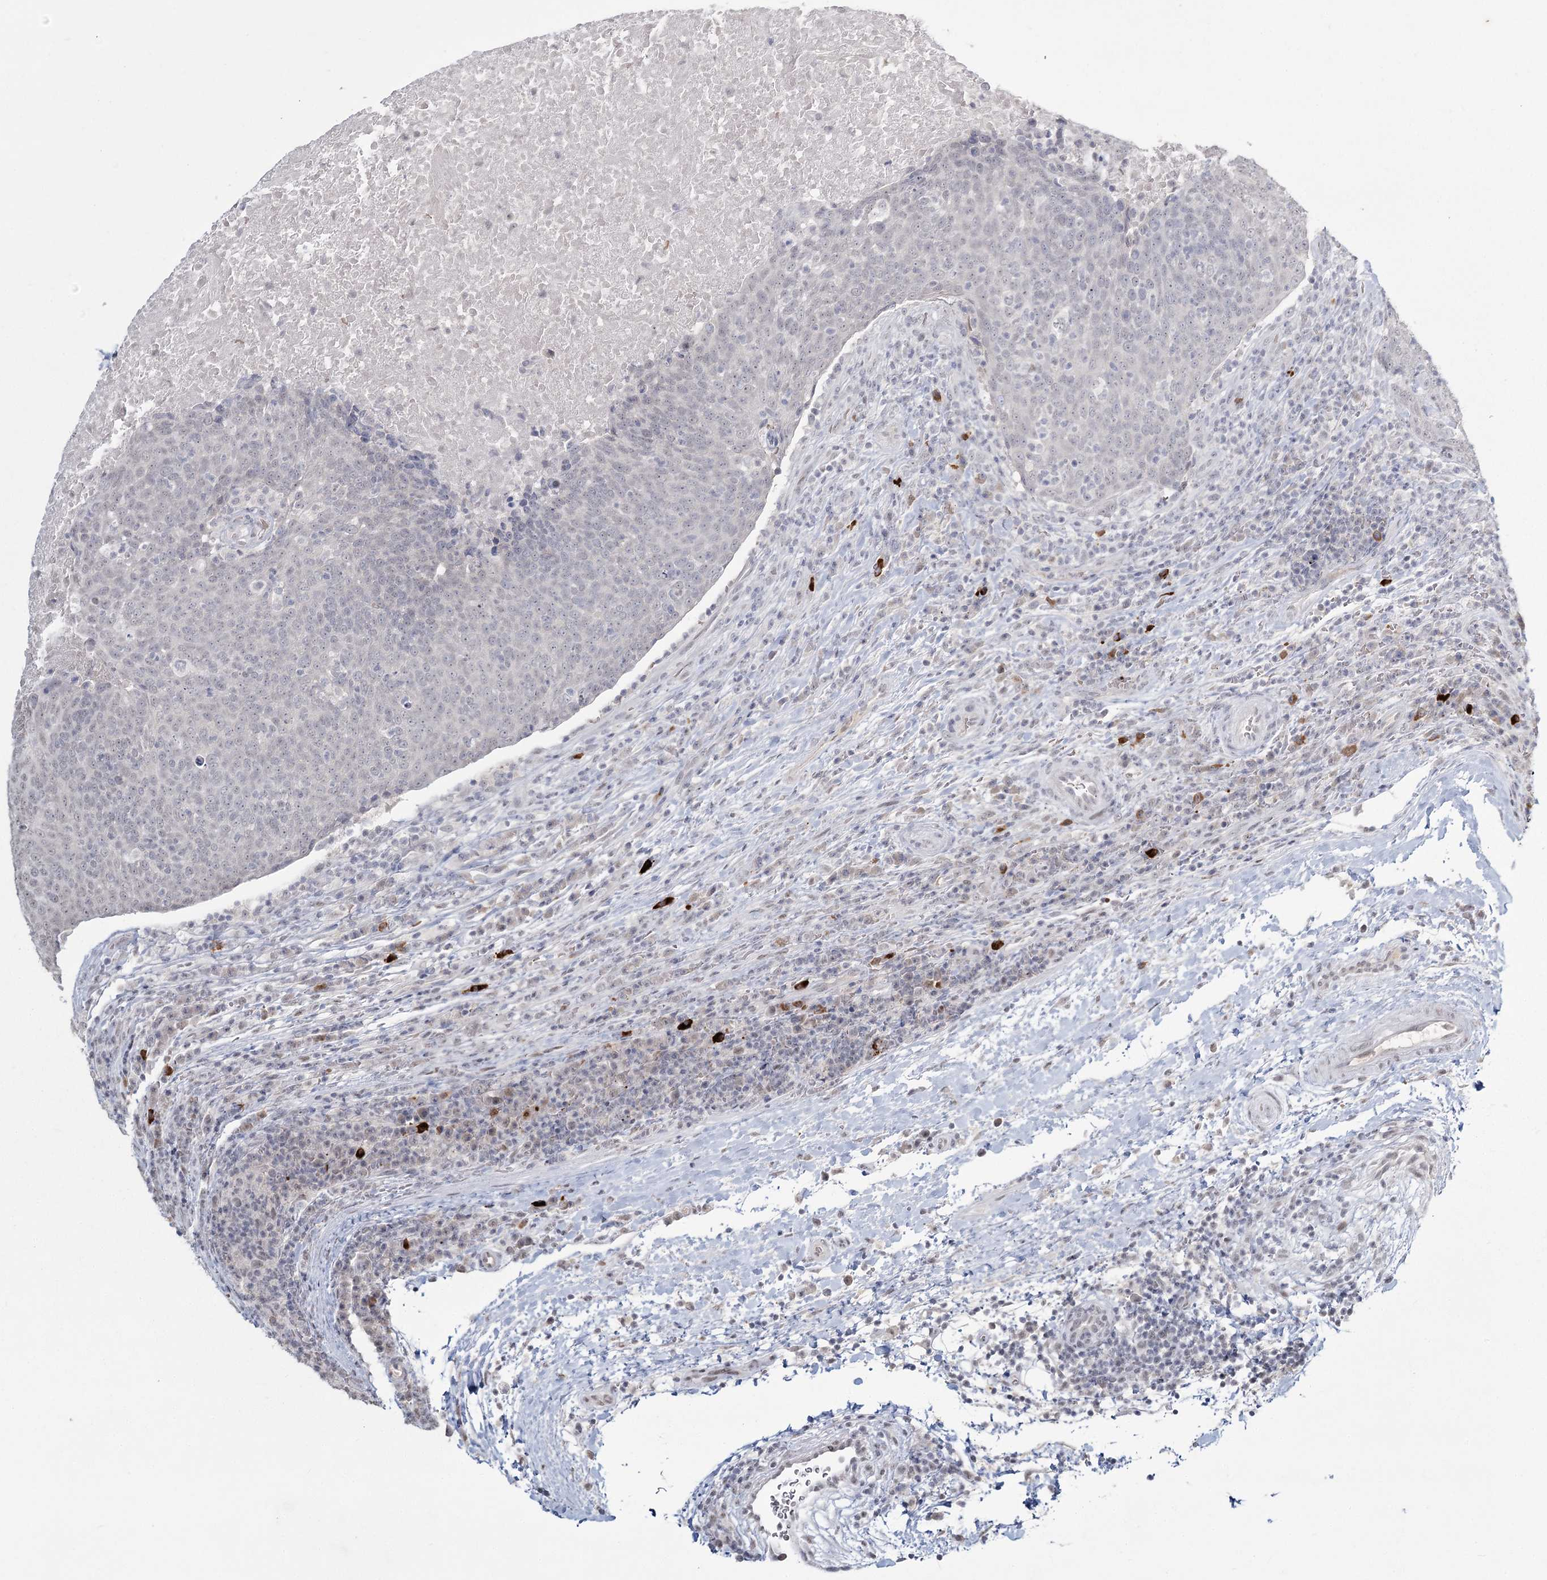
{"staining": {"intensity": "negative", "quantity": "none", "location": "none"}, "tissue": "head and neck cancer", "cell_type": "Tumor cells", "image_type": "cancer", "snomed": [{"axis": "morphology", "description": "Squamous cell carcinoma, NOS"}, {"axis": "morphology", "description": "Squamous cell carcinoma, metastatic, NOS"}, {"axis": "topography", "description": "Lymph node"}, {"axis": "topography", "description": "Head-Neck"}], "caption": "High magnification brightfield microscopy of head and neck metastatic squamous cell carcinoma stained with DAB (3,3'-diaminobenzidine) (brown) and counterstained with hematoxylin (blue): tumor cells show no significant positivity.", "gene": "LY6G5C", "patient": {"sex": "male", "age": 62}}